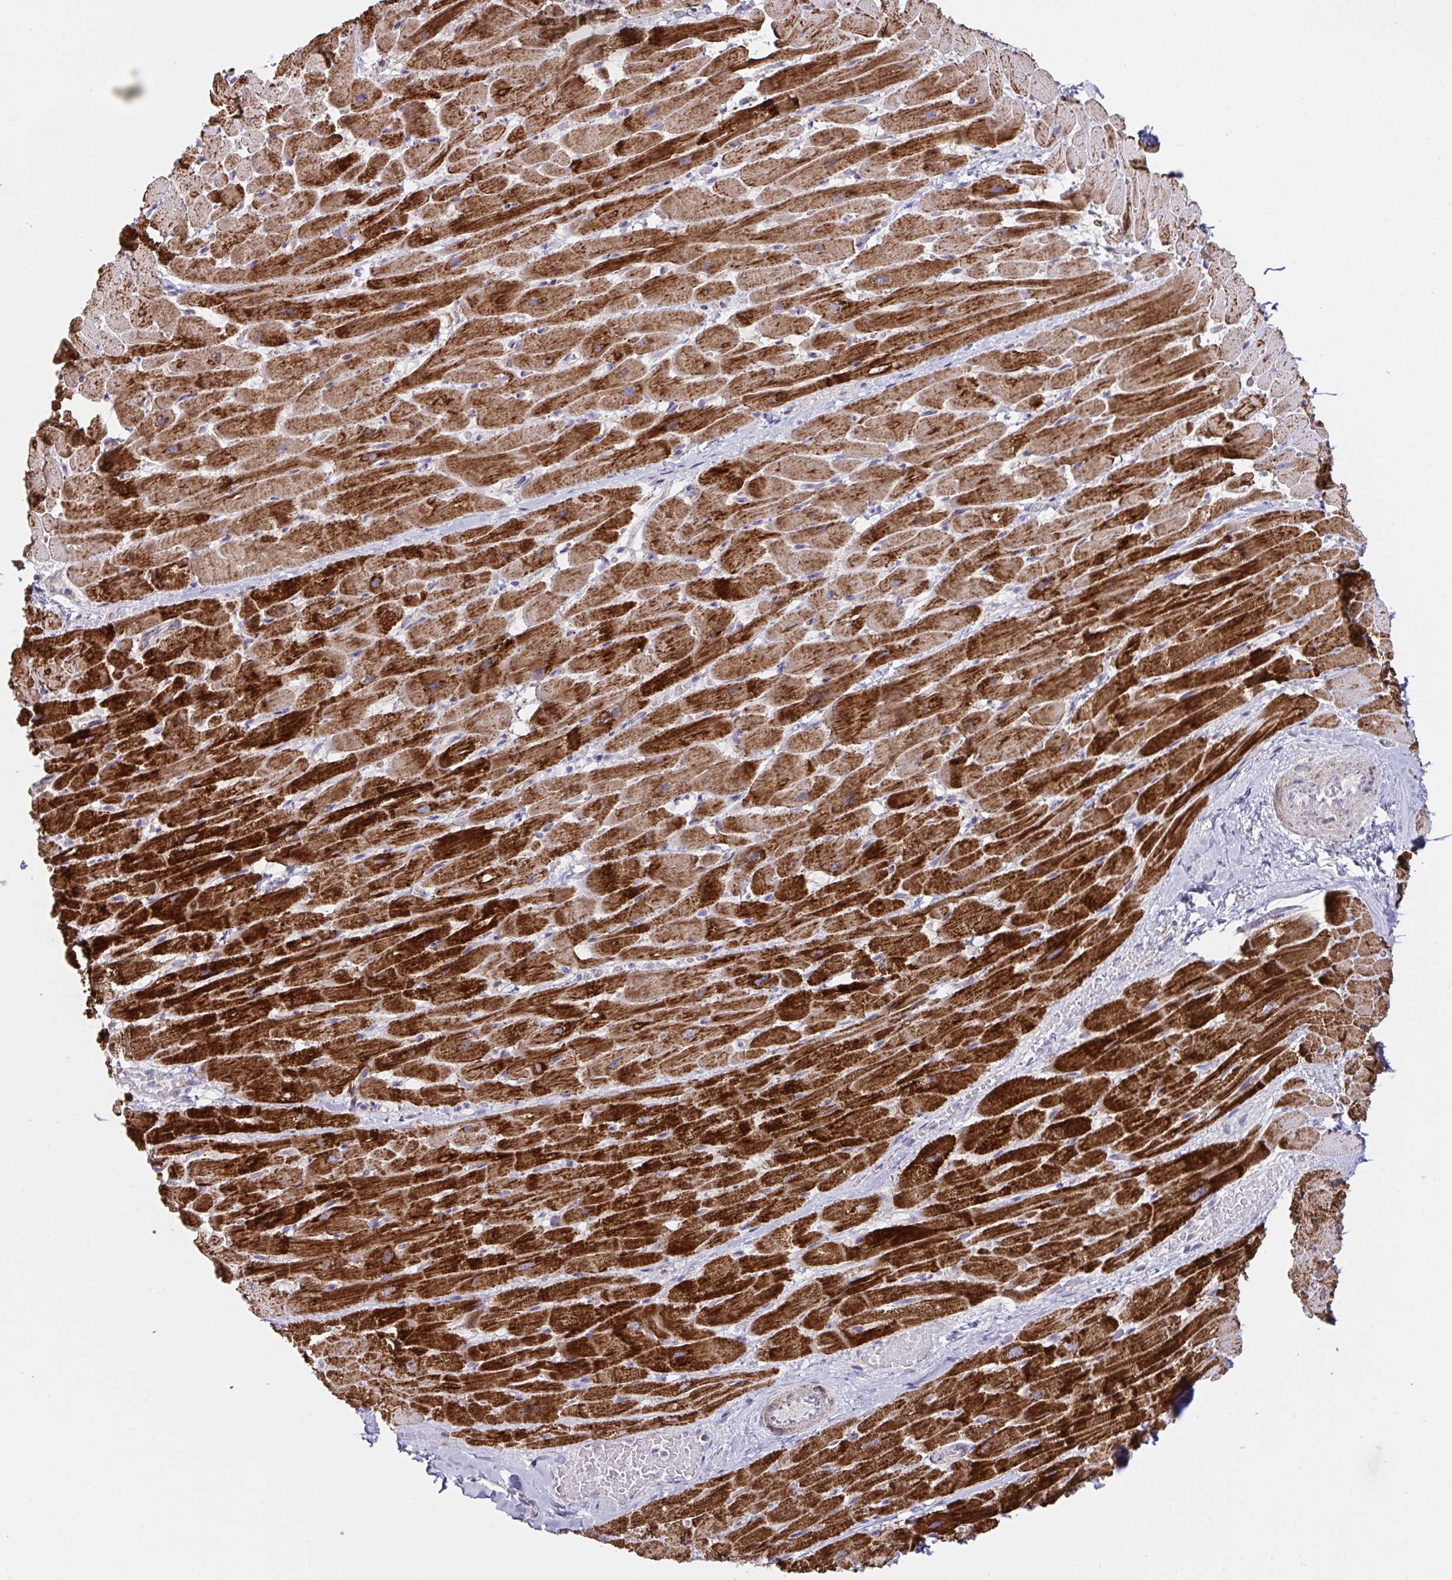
{"staining": {"intensity": "strong", "quantity": ">75%", "location": "cytoplasmic/membranous"}, "tissue": "heart muscle", "cell_type": "Cardiomyocytes", "image_type": "normal", "snomed": [{"axis": "morphology", "description": "Normal tissue, NOS"}, {"axis": "topography", "description": "Heart"}], "caption": "Benign heart muscle shows strong cytoplasmic/membranous positivity in about >75% of cardiomyocytes, visualized by immunohistochemistry. The protein is shown in brown color, while the nuclei are stained blue.", "gene": "DOK7", "patient": {"sex": "male", "age": 37}}